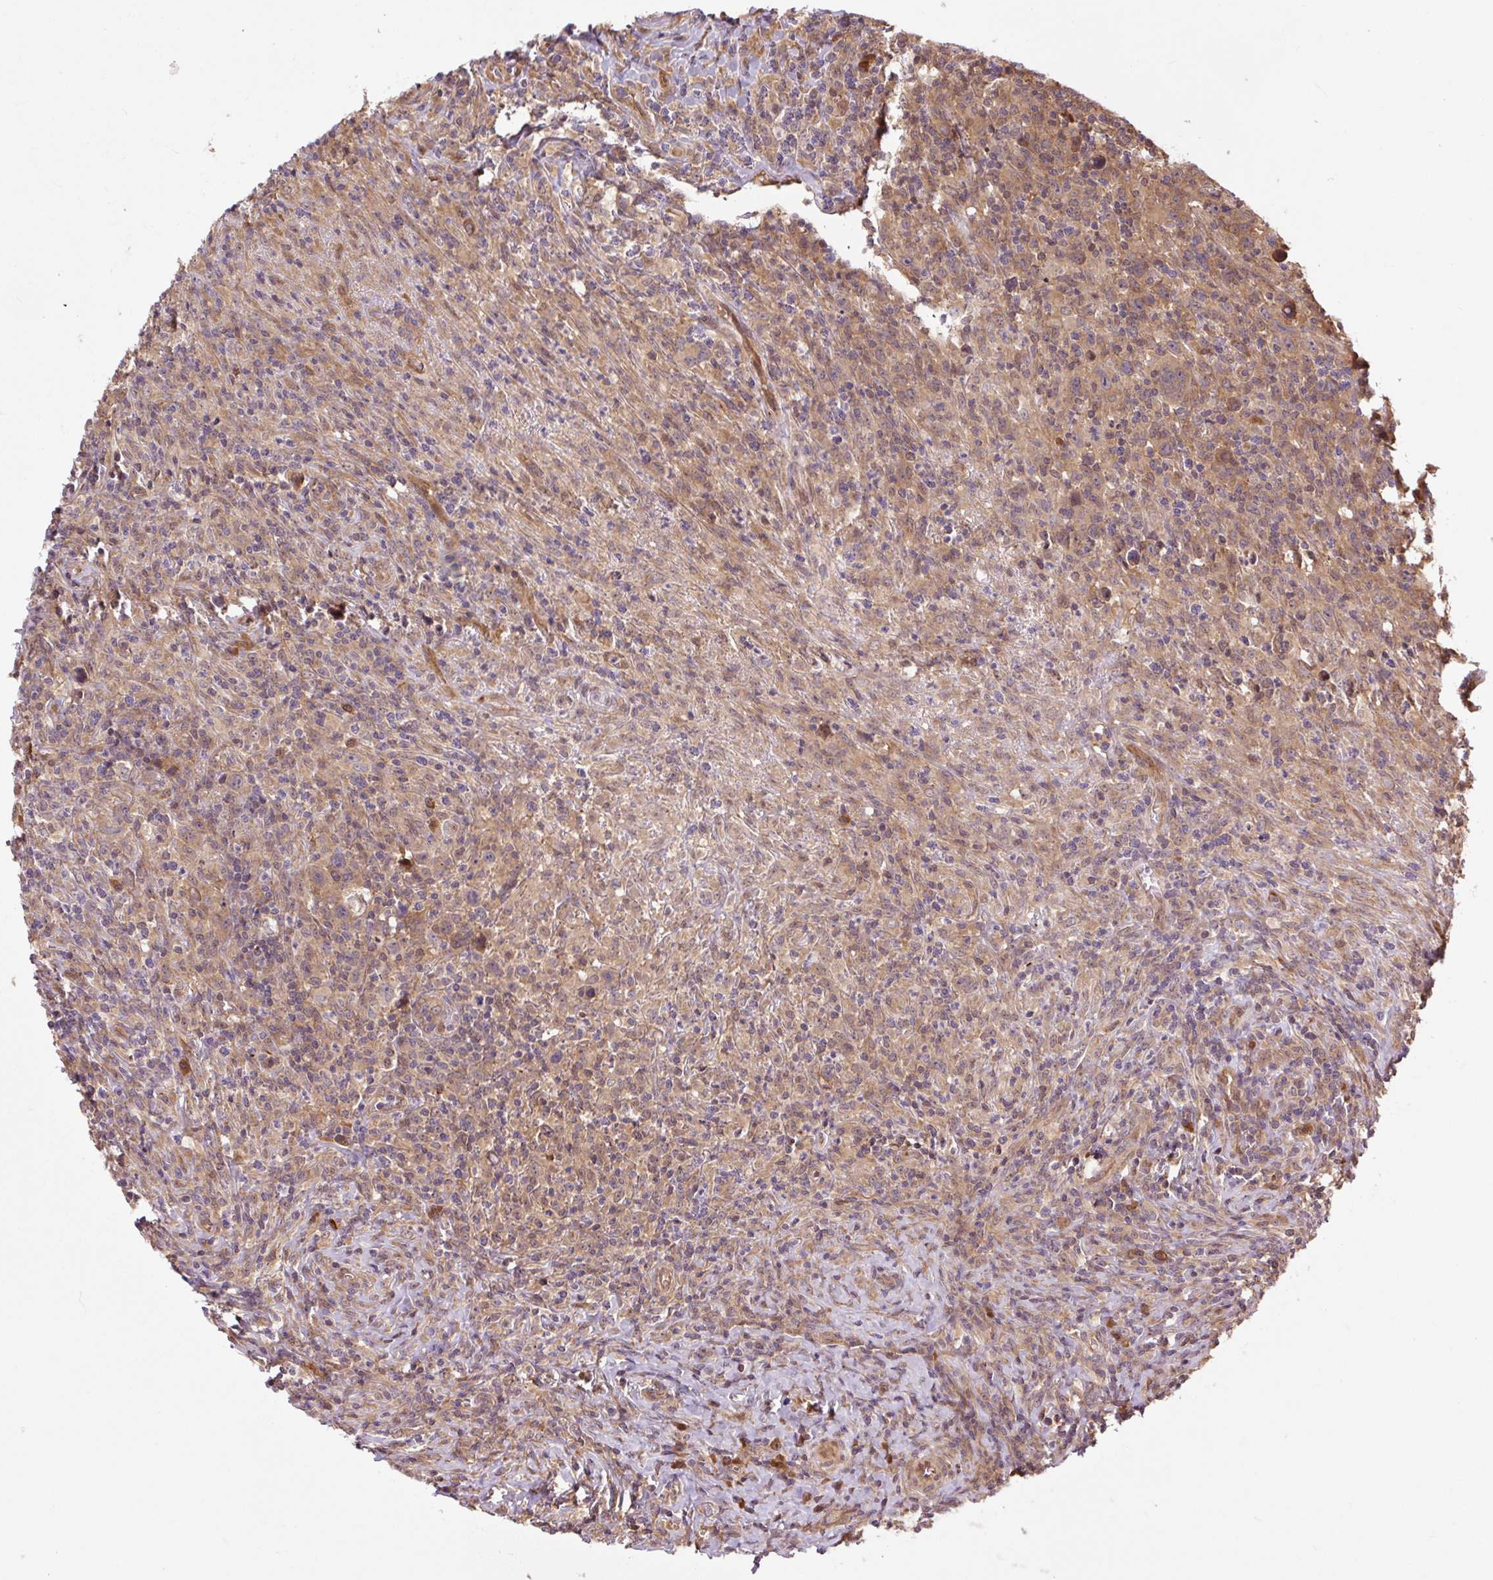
{"staining": {"intensity": "weak", "quantity": "25%-75%", "location": "cytoplasmic/membranous"}, "tissue": "lymphoma", "cell_type": "Tumor cells", "image_type": "cancer", "snomed": [{"axis": "morphology", "description": "Hodgkin's disease, NOS"}, {"axis": "topography", "description": "Lymph node"}], "caption": "Immunohistochemical staining of human Hodgkin's disease displays low levels of weak cytoplasmic/membranous staining in approximately 25%-75% of tumor cells.", "gene": "TPT1", "patient": {"sex": "female", "age": 18}}